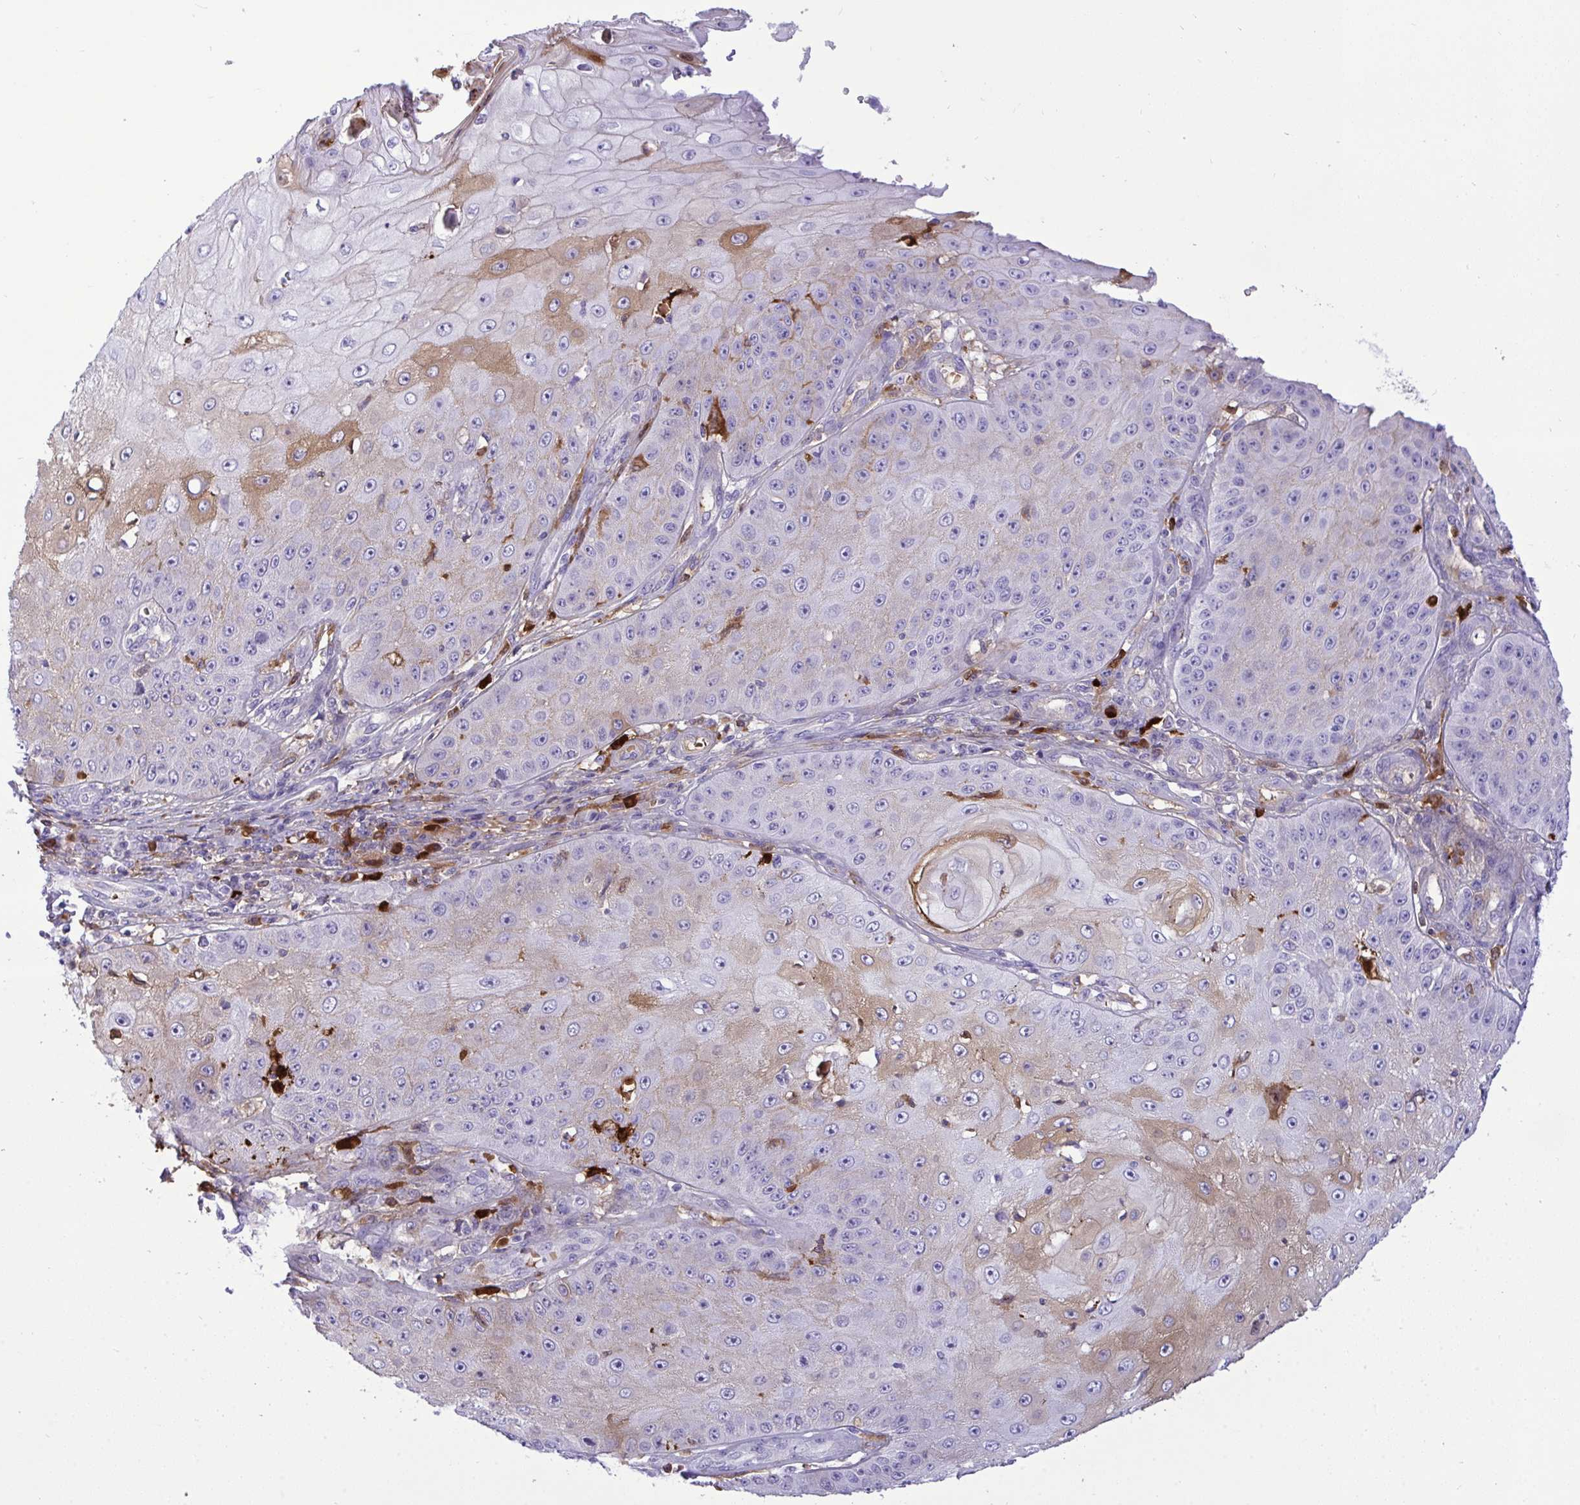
{"staining": {"intensity": "moderate", "quantity": "<25%", "location": "cytoplasmic/membranous"}, "tissue": "skin cancer", "cell_type": "Tumor cells", "image_type": "cancer", "snomed": [{"axis": "morphology", "description": "Squamous cell carcinoma, NOS"}, {"axis": "topography", "description": "Skin"}], "caption": "Protein expression analysis of skin squamous cell carcinoma shows moderate cytoplasmic/membranous positivity in approximately <25% of tumor cells.", "gene": "F2", "patient": {"sex": "male", "age": 70}}